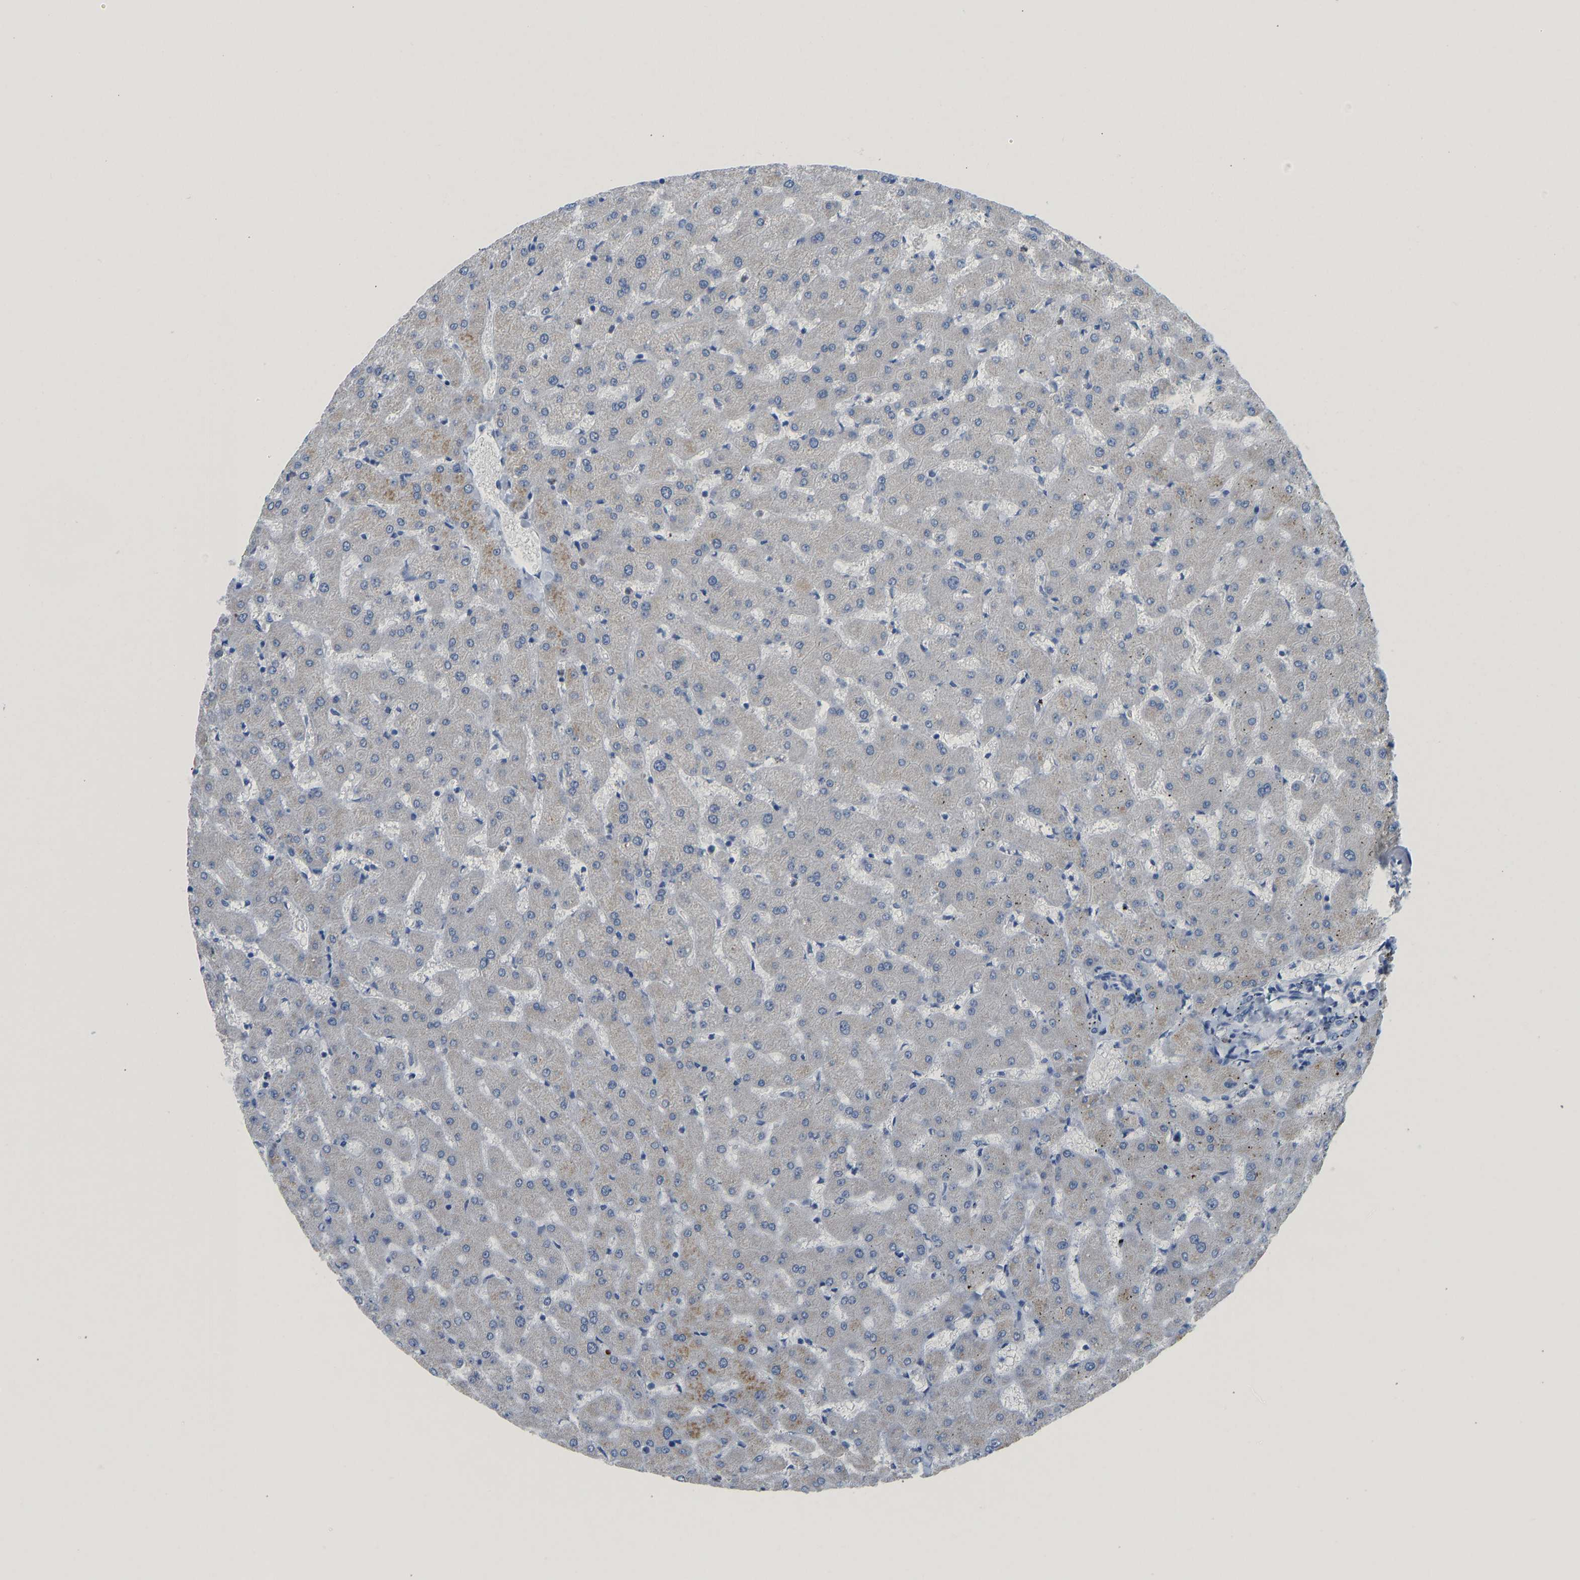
{"staining": {"intensity": "negative", "quantity": "none", "location": "none"}, "tissue": "liver", "cell_type": "Cholangiocytes", "image_type": "normal", "snomed": [{"axis": "morphology", "description": "Normal tissue, NOS"}, {"axis": "topography", "description": "Liver"}], "caption": "The immunohistochemistry (IHC) histopathology image has no significant expression in cholangiocytes of liver.", "gene": "TXNDC2", "patient": {"sex": "female", "age": 63}}